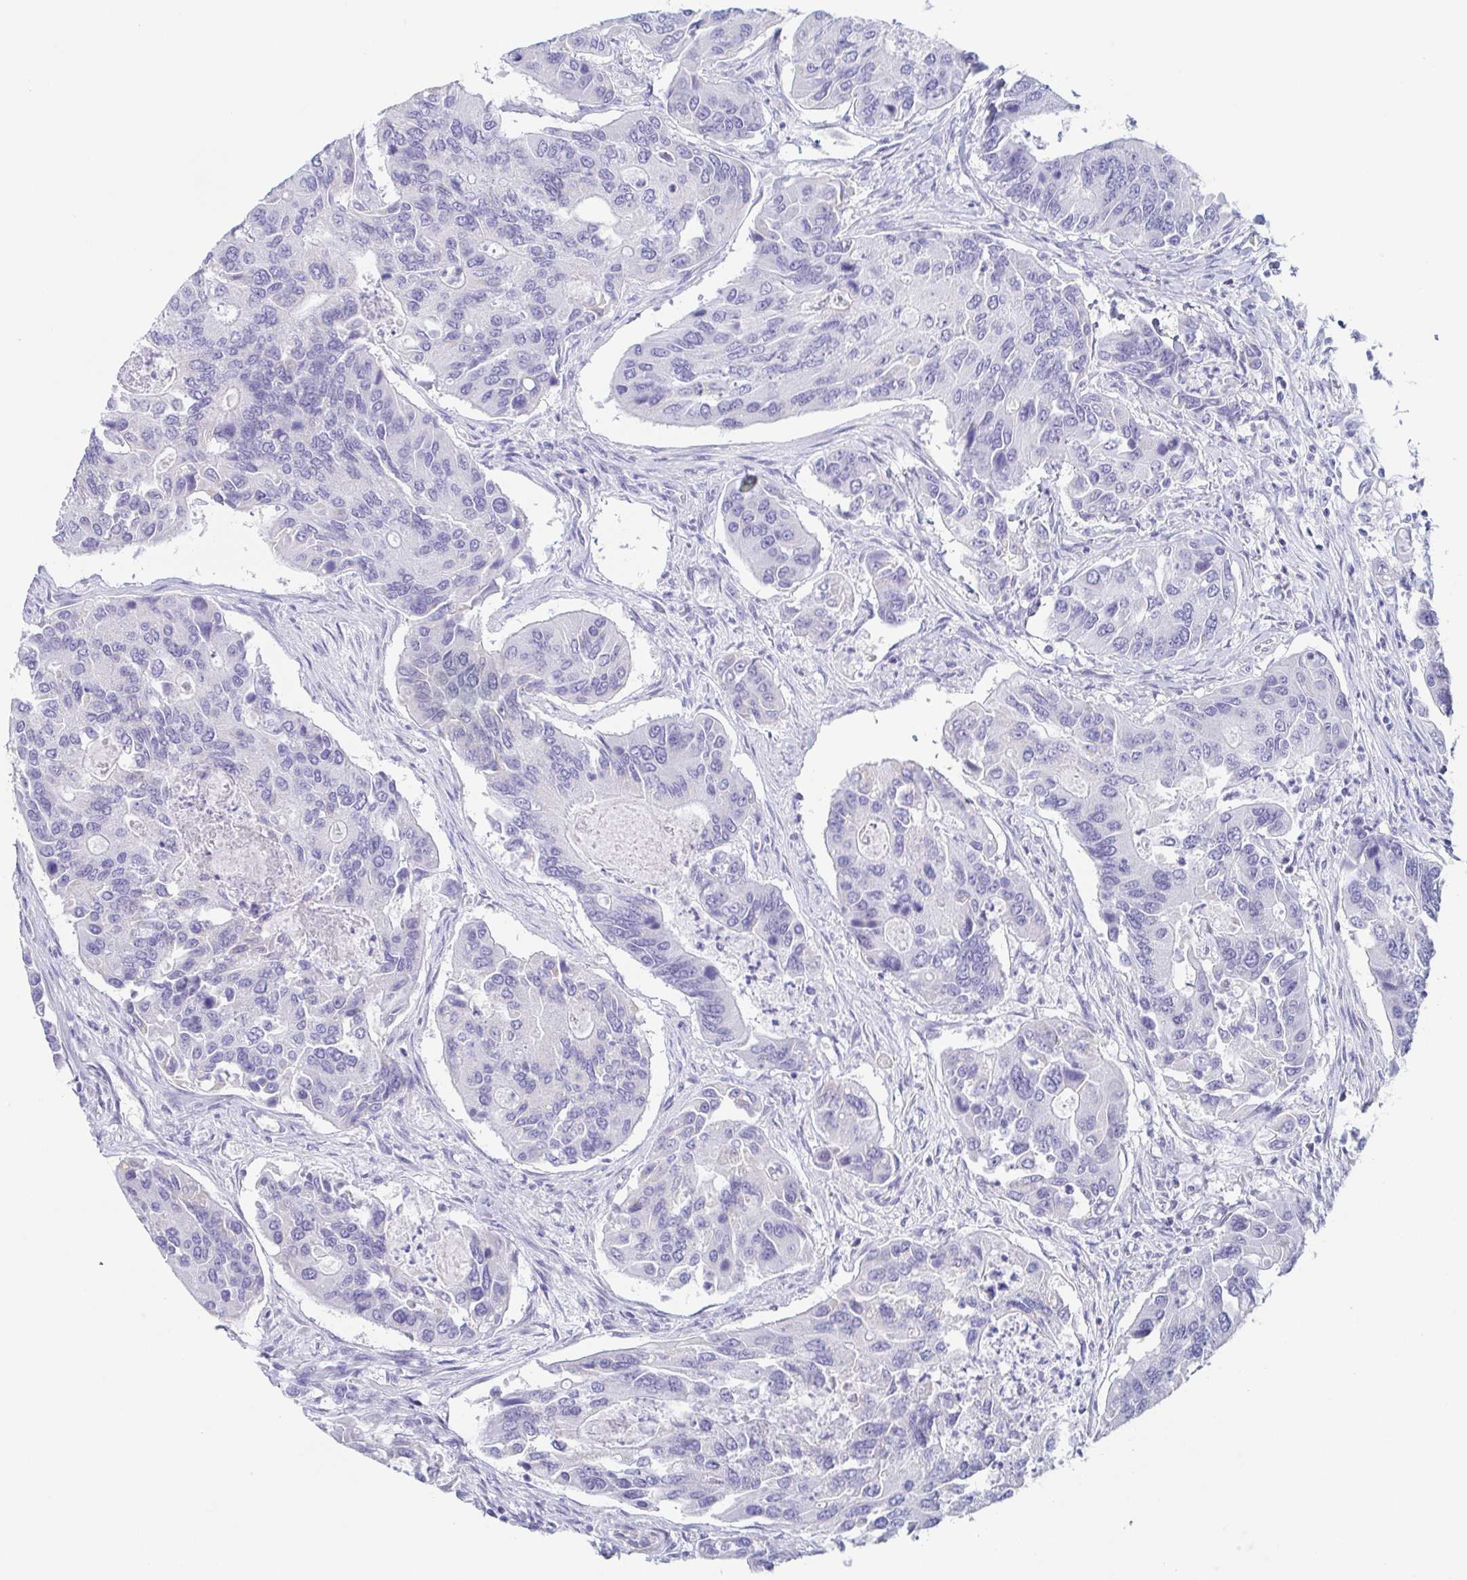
{"staining": {"intensity": "negative", "quantity": "none", "location": "none"}, "tissue": "colorectal cancer", "cell_type": "Tumor cells", "image_type": "cancer", "snomed": [{"axis": "morphology", "description": "Adenocarcinoma, NOS"}, {"axis": "topography", "description": "Colon"}], "caption": "DAB immunohistochemical staining of human colorectal cancer (adenocarcinoma) displays no significant expression in tumor cells. Brightfield microscopy of IHC stained with DAB (3,3'-diaminobenzidine) (brown) and hematoxylin (blue), captured at high magnification.", "gene": "PRR27", "patient": {"sex": "female", "age": 67}}